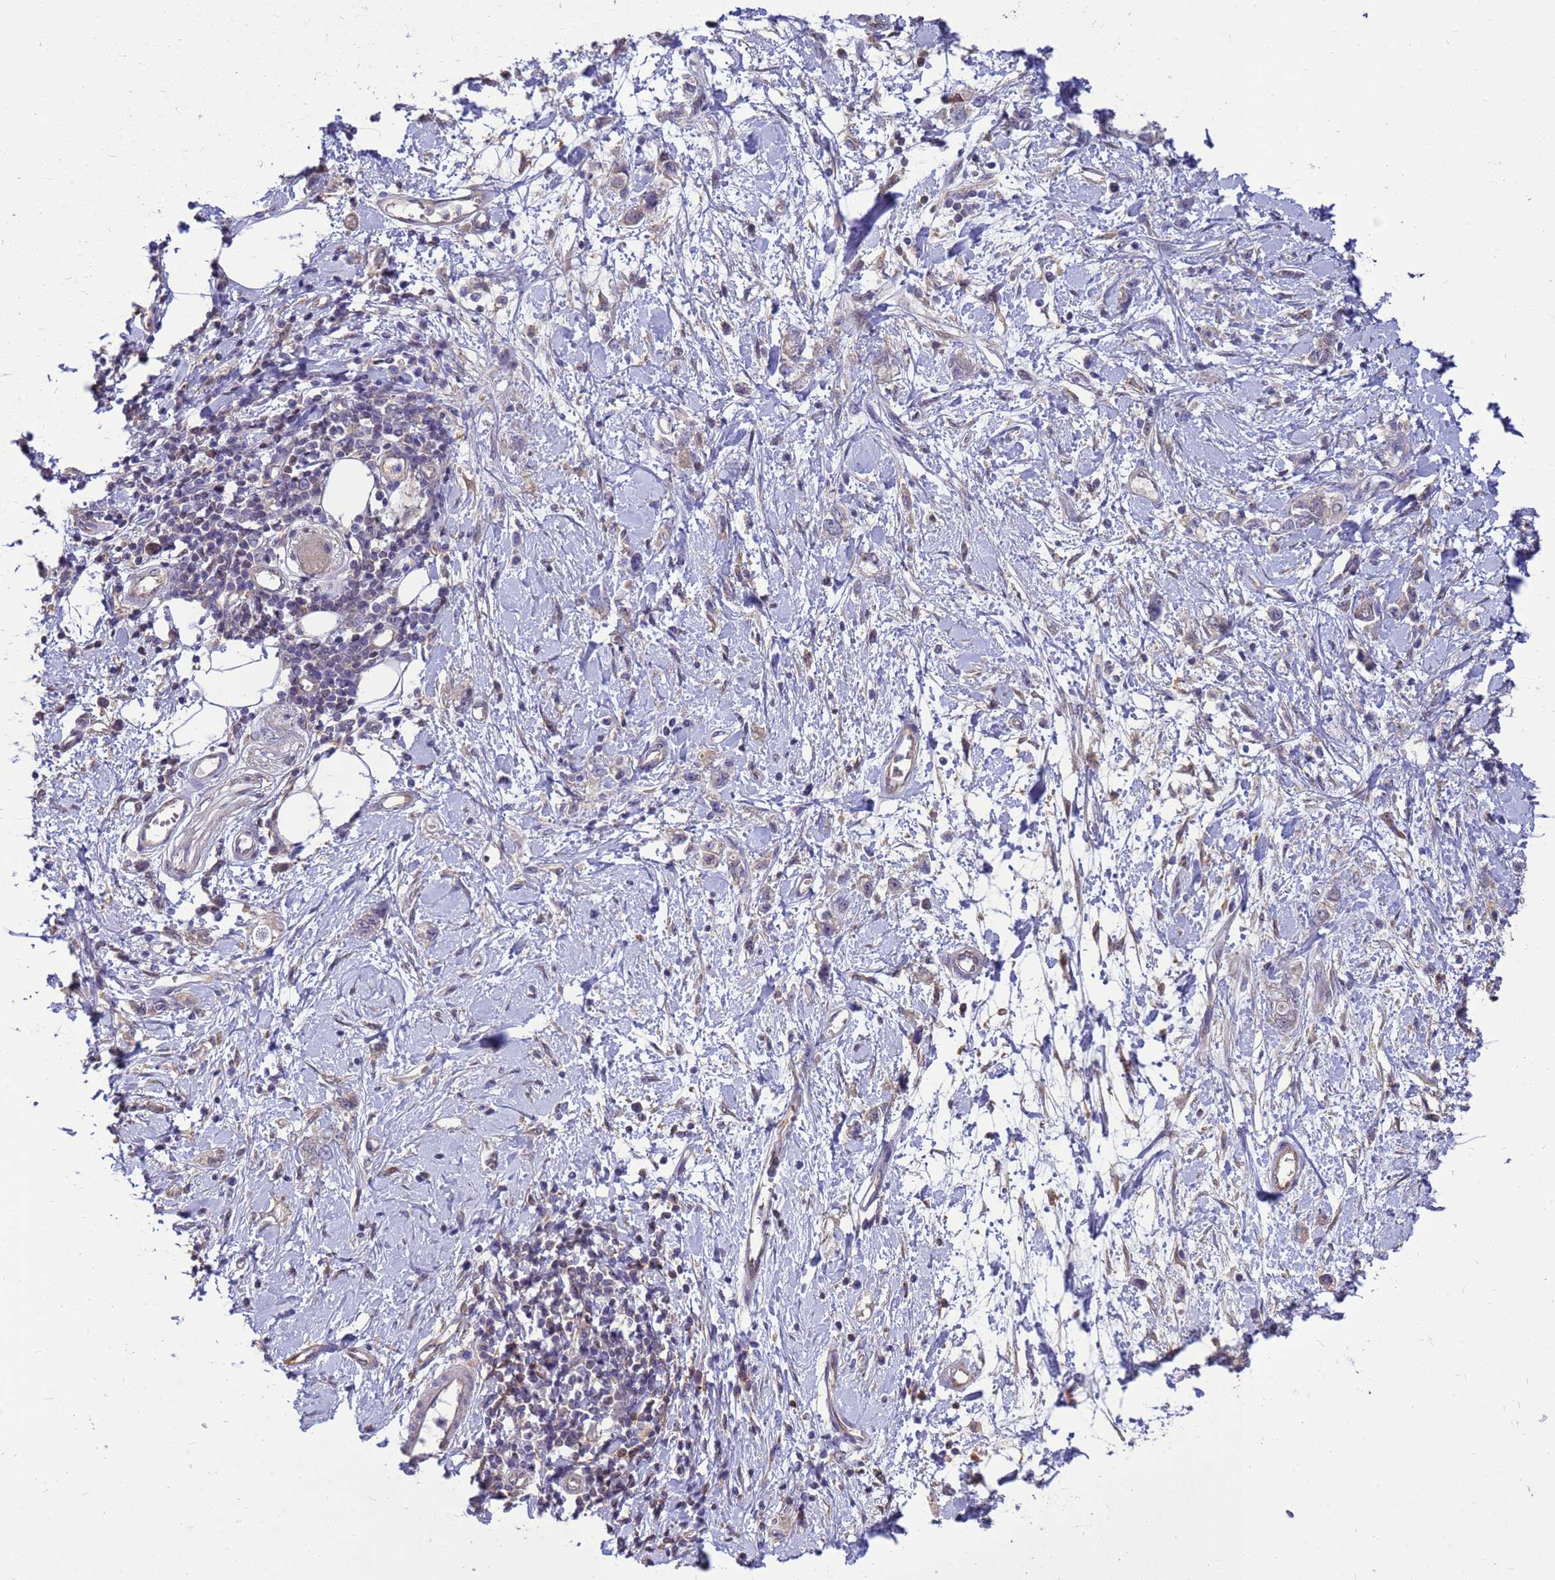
{"staining": {"intensity": "negative", "quantity": "none", "location": "none"}, "tissue": "stomach cancer", "cell_type": "Tumor cells", "image_type": "cancer", "snomed": [{"axis": "morphology", "description": "Adenocarcinoma, NOS"}, {"axis": "topography", "description": "Stomach"}], "caption": "A histopathology image of stomach cancer stained for a protein demonstrates no brown staining in tumor cells.", "gene": "EIF4EBP3", "patient": {"sex": "female", "age": 76}}